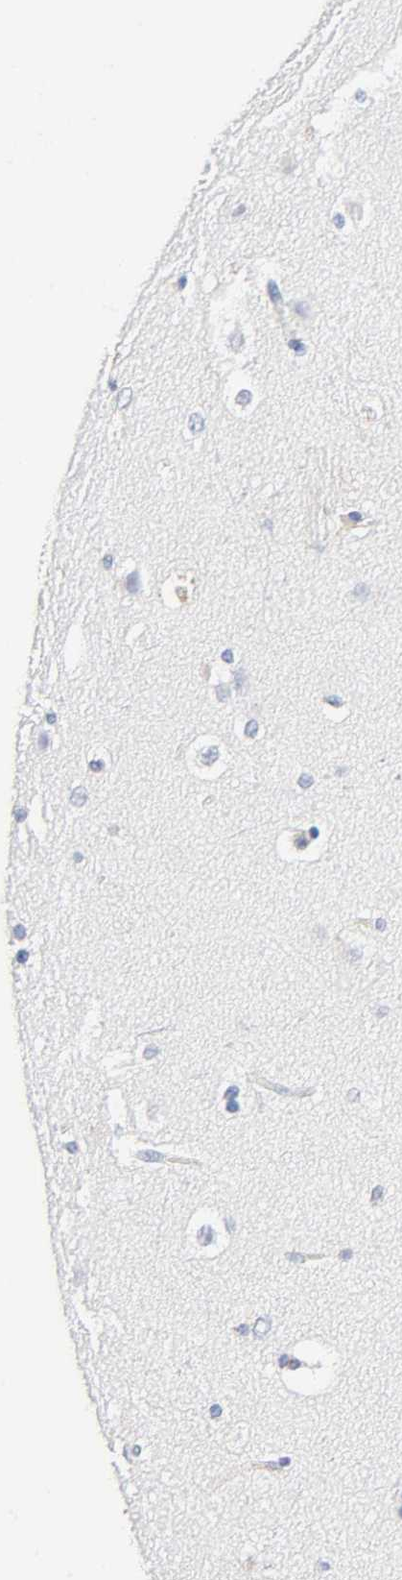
{"staining": {"intensity": "negative", "quantity": "none", "location": "none"}, "tissue": "caudate", "cell_type": "Glial cells", "image_type": "normal", "snomed": [{"axis": "morphology", "description": "Normal tissue, NOS"}, {"axis": "topography", "description": "Lateral ventricle wall"}], "caption": "Caudate was stained to show a protein in brown. There is no significant staining in glial cells. The staining is performed using DAB brown chromogen with nuclei counter-stained in using hematoxylin.", "gene": "TNC", "patient": {"sex": "female", "age": 19}}